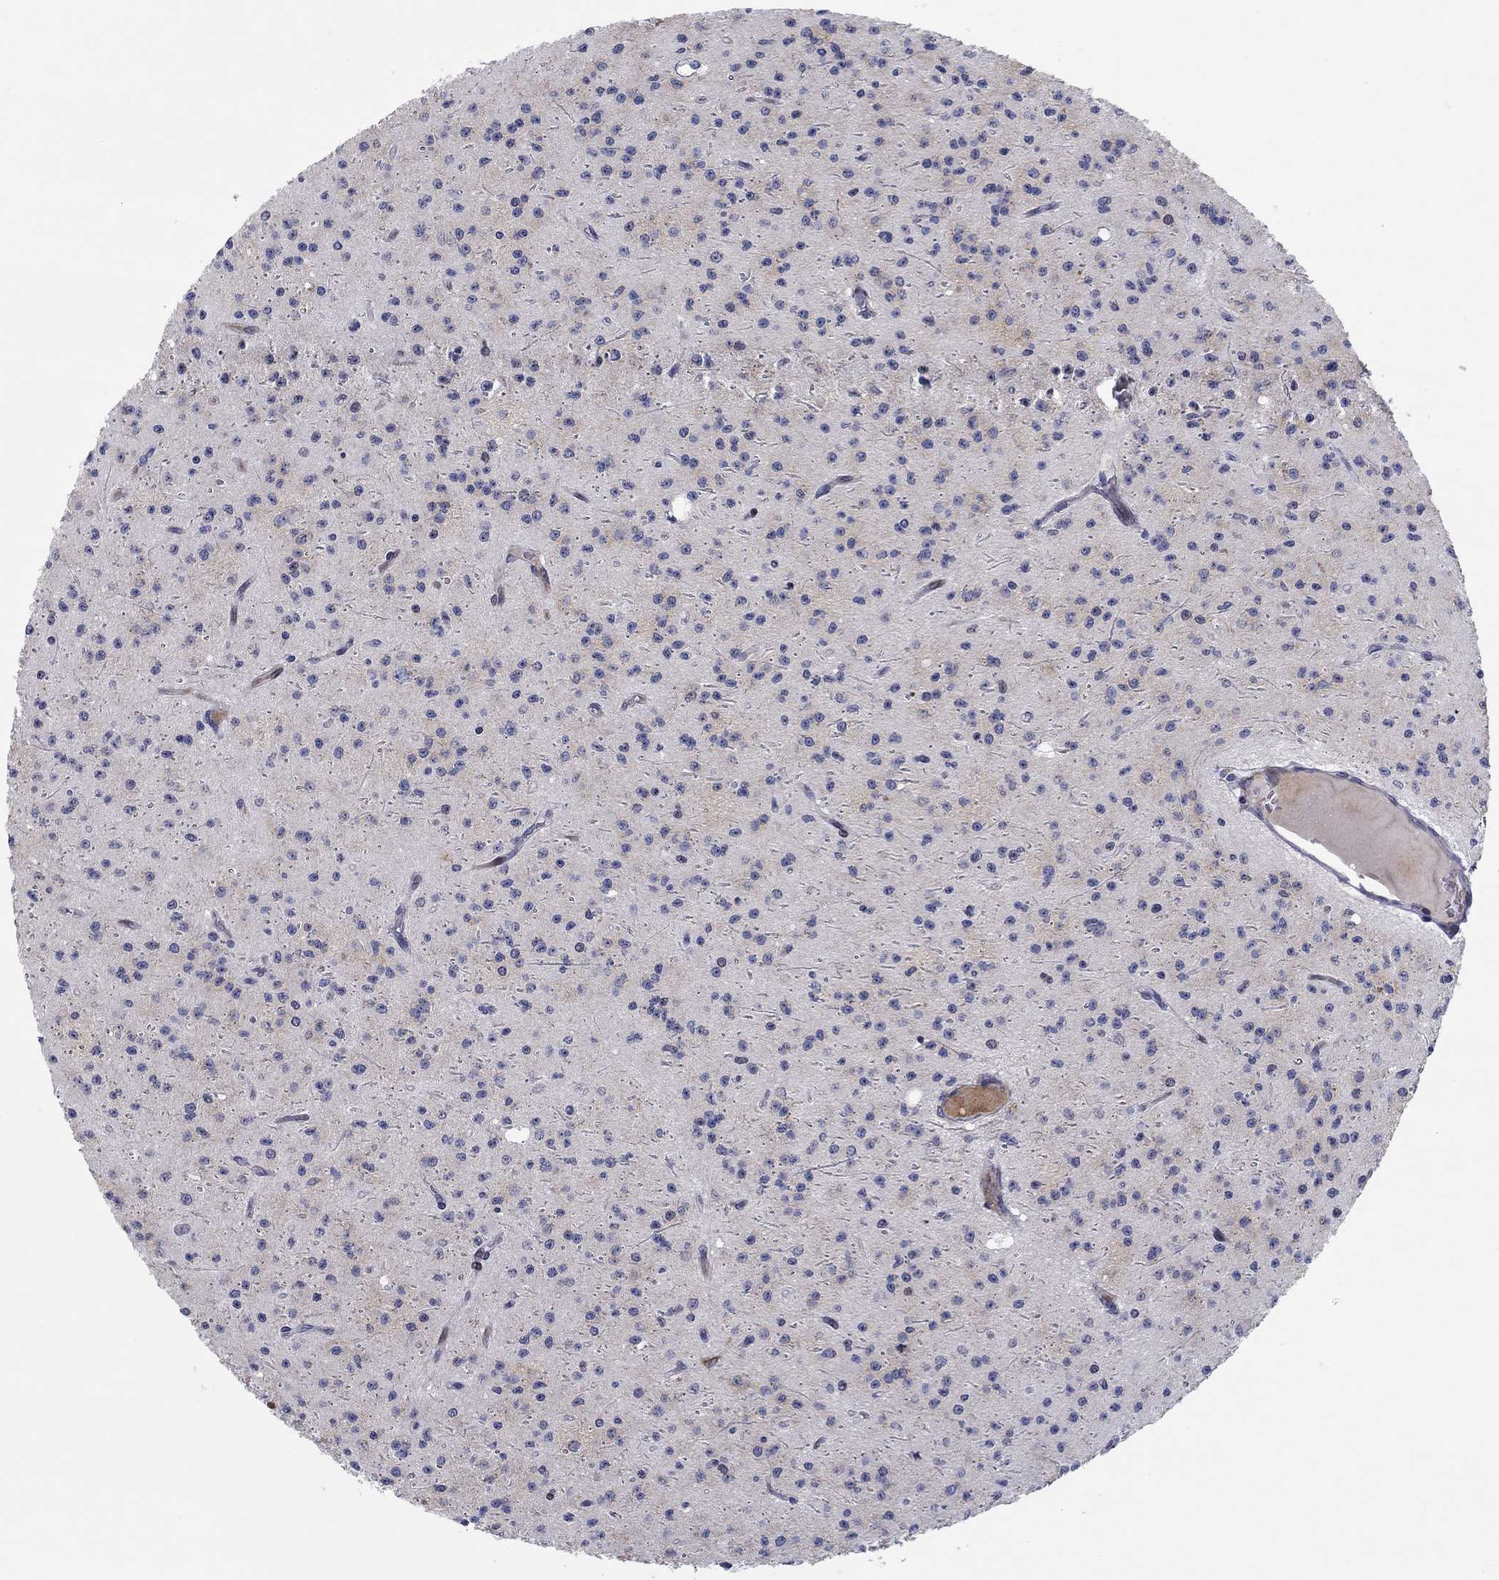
{"staining": {"intensity": "negative", "quantity": "none", "location": "none"}, "tissue": "glioma", "cell_type": "Tumor cells", "image_type": "cancer", "snomed": [{"axis": "morphology", "description": "Glioma, malignant, Low grade"}, {"axis": "topography", "description": "Brain"}], "caption": "Tumor cells are negative for protein expression in human glioma.", "gene": "ARHGAP36", "patient": {"sex": "male", "age": 27}}